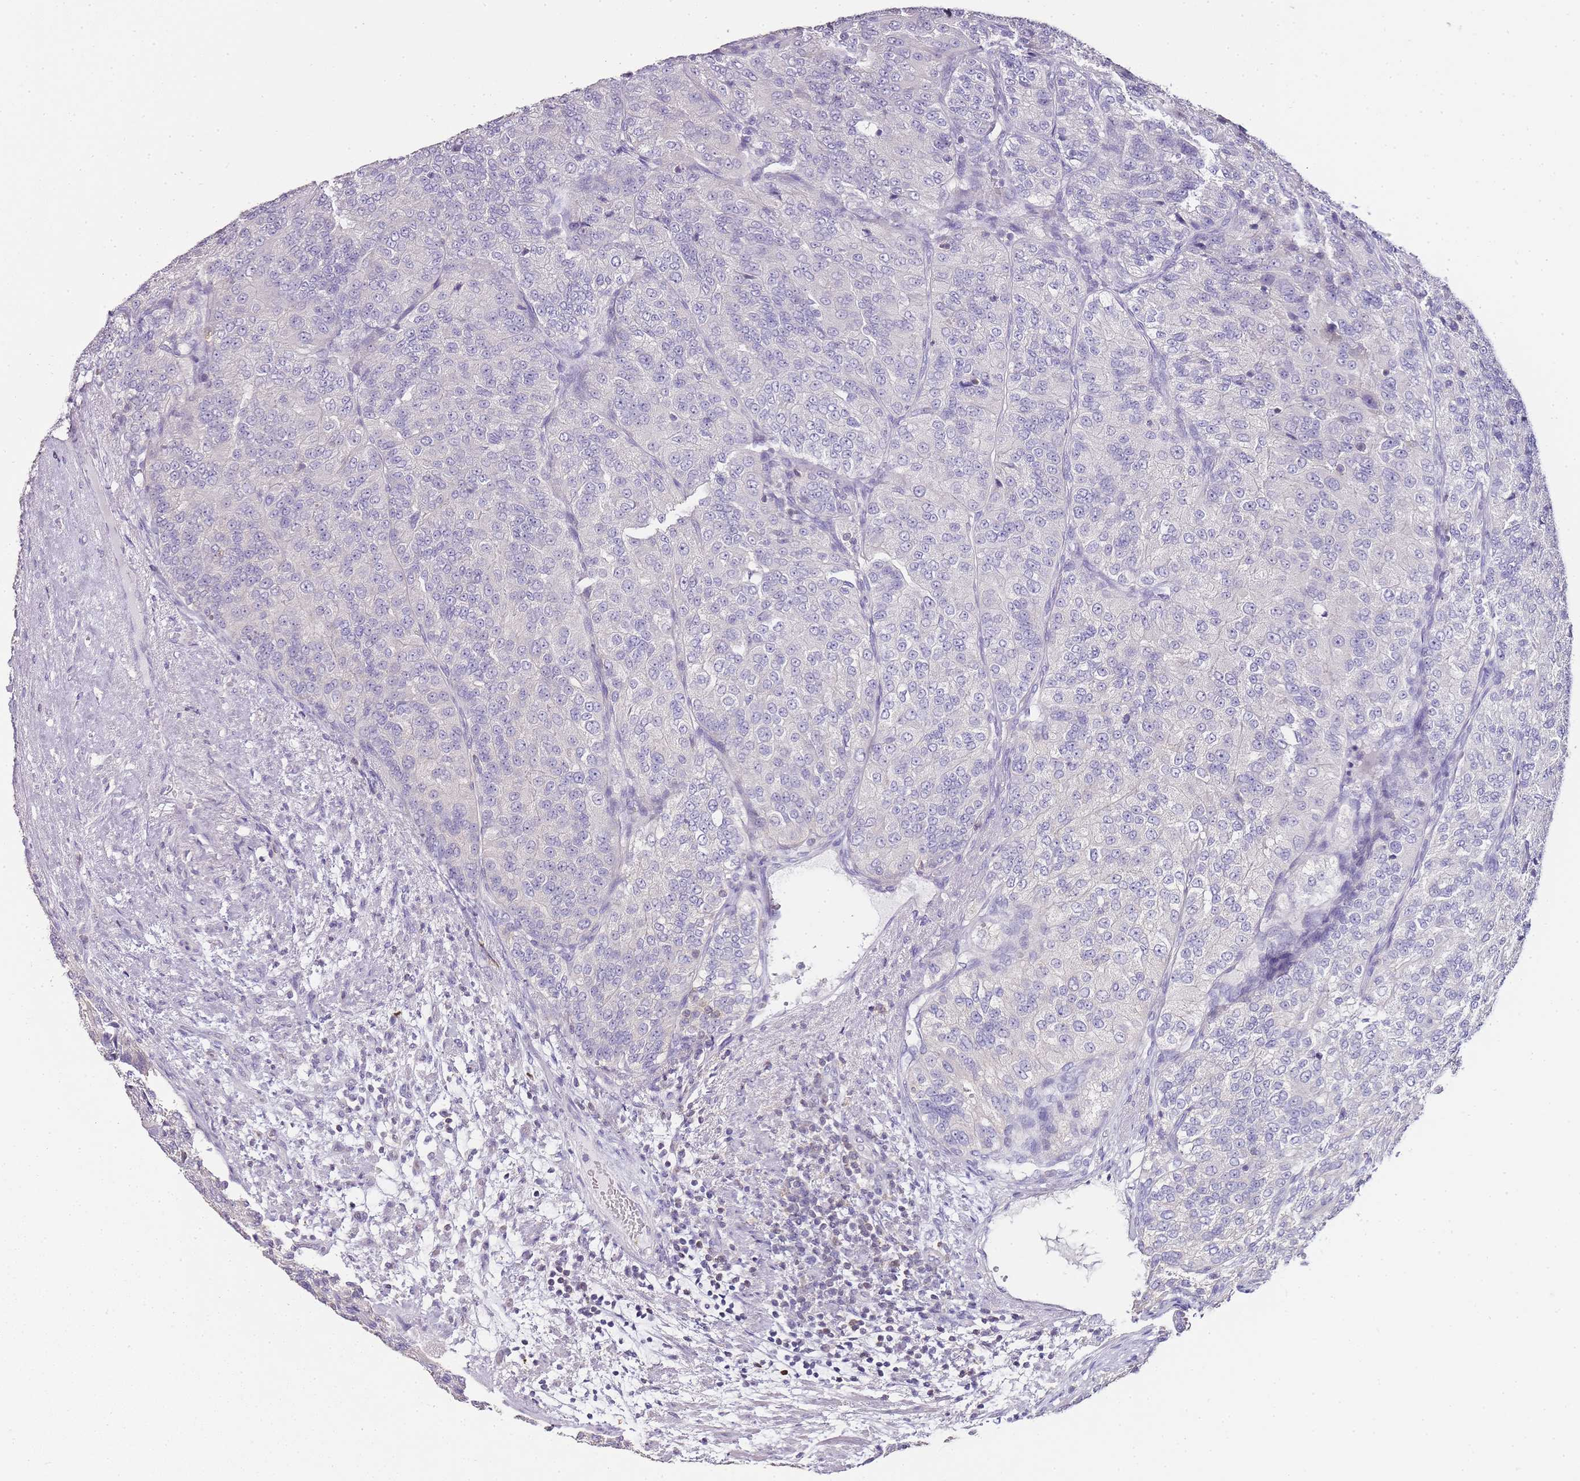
{"staining": {"intensity": "negative", "quantity": "none", "location": "none"}, "tissue": "renal cancer", "cell_type": "Tumor cells", "image_type": "cancer", "snomed": [{"axis": "morphology", "description": "Adenocarcinoma, NOS"}, {"axis": "topography", "description": "Kidney"}], "caption": "Tumor cells are negative for brown protein staining in renal cancer.", "gene": "ZBP1", "patient": {"sex": "female", "age": 63}}